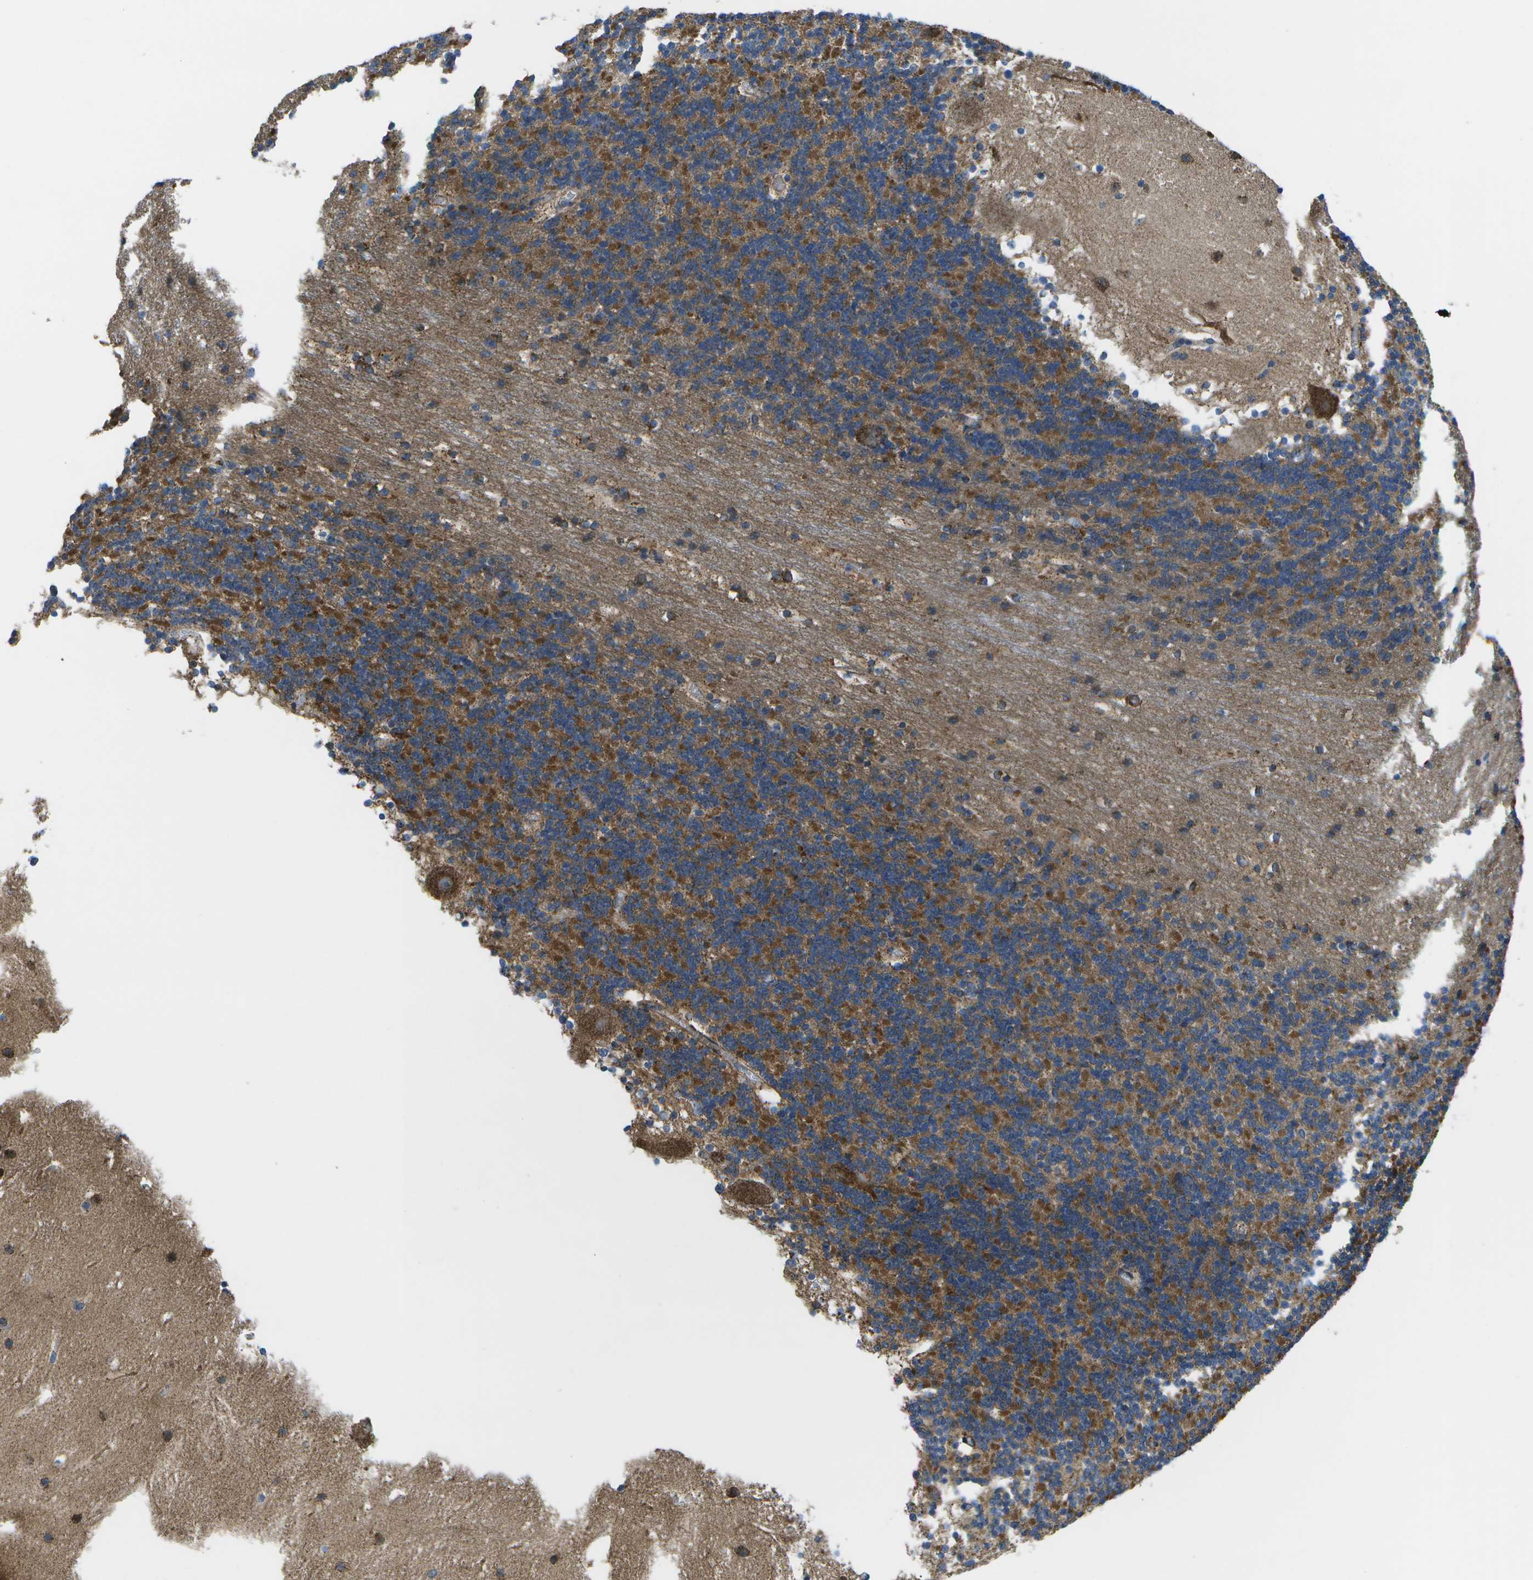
{"staining": {"intensity": "moderate", "quantity": ">75%", "location": "cytoplasmic/membranous"}, "tissue": "cerebellum", "cell_type": "Cells in granular layer", "image_type": "normal", "snomed": [{"axis": "morphology", "description": "Normal tissue, NOS"}, {"axis": "topography", "description": "Cerebellum"}], "caption": "Human cerebellum stained with a brown dye exhibits moderate cytoplasmic/membranous positive positivity in approximately >75% of cells in granular layer.", "gene": "MVK", "patient": {"sex": "male", "age": 45}}